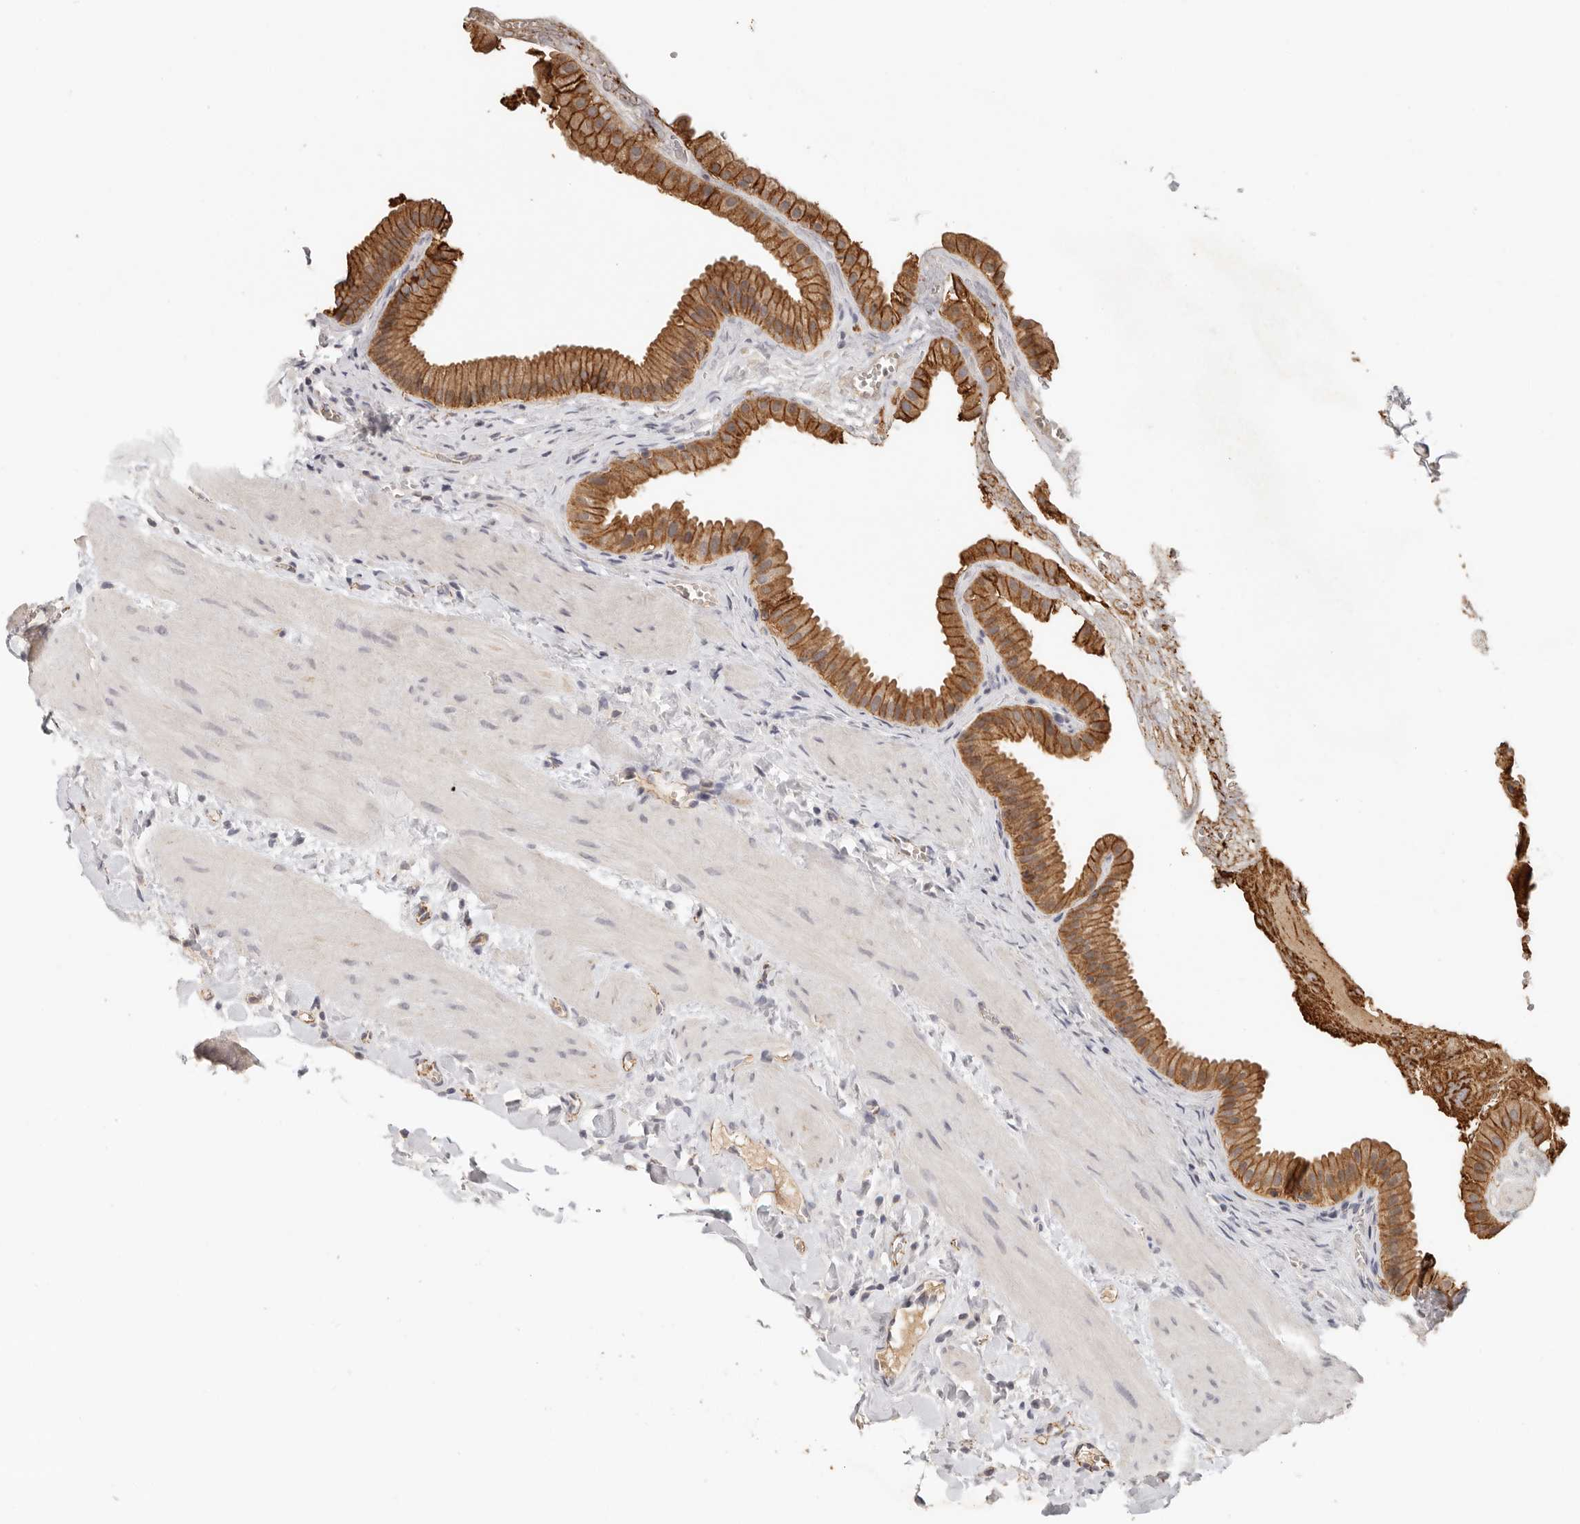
{"staining": {"intensity": "strong", "quantity": ">75%", "location": "cytoplasmic/membranous"}, "tissue": "gallbladder", "cell_type": "Glandular cells", "image_type": "normal", "snomed": [{"axis": "morphology", "description": "Normal tissue, NOS"}, {"axis": "topography", "description": "Gallbladder"}], "caption": "Gallbladder stained with a brown dye reveals strong cytoplasmic/membranous positive expression in about >75% of glandular cells.", "gene": "ANXA9", "patient": {"sex": "male", "age": 55}}